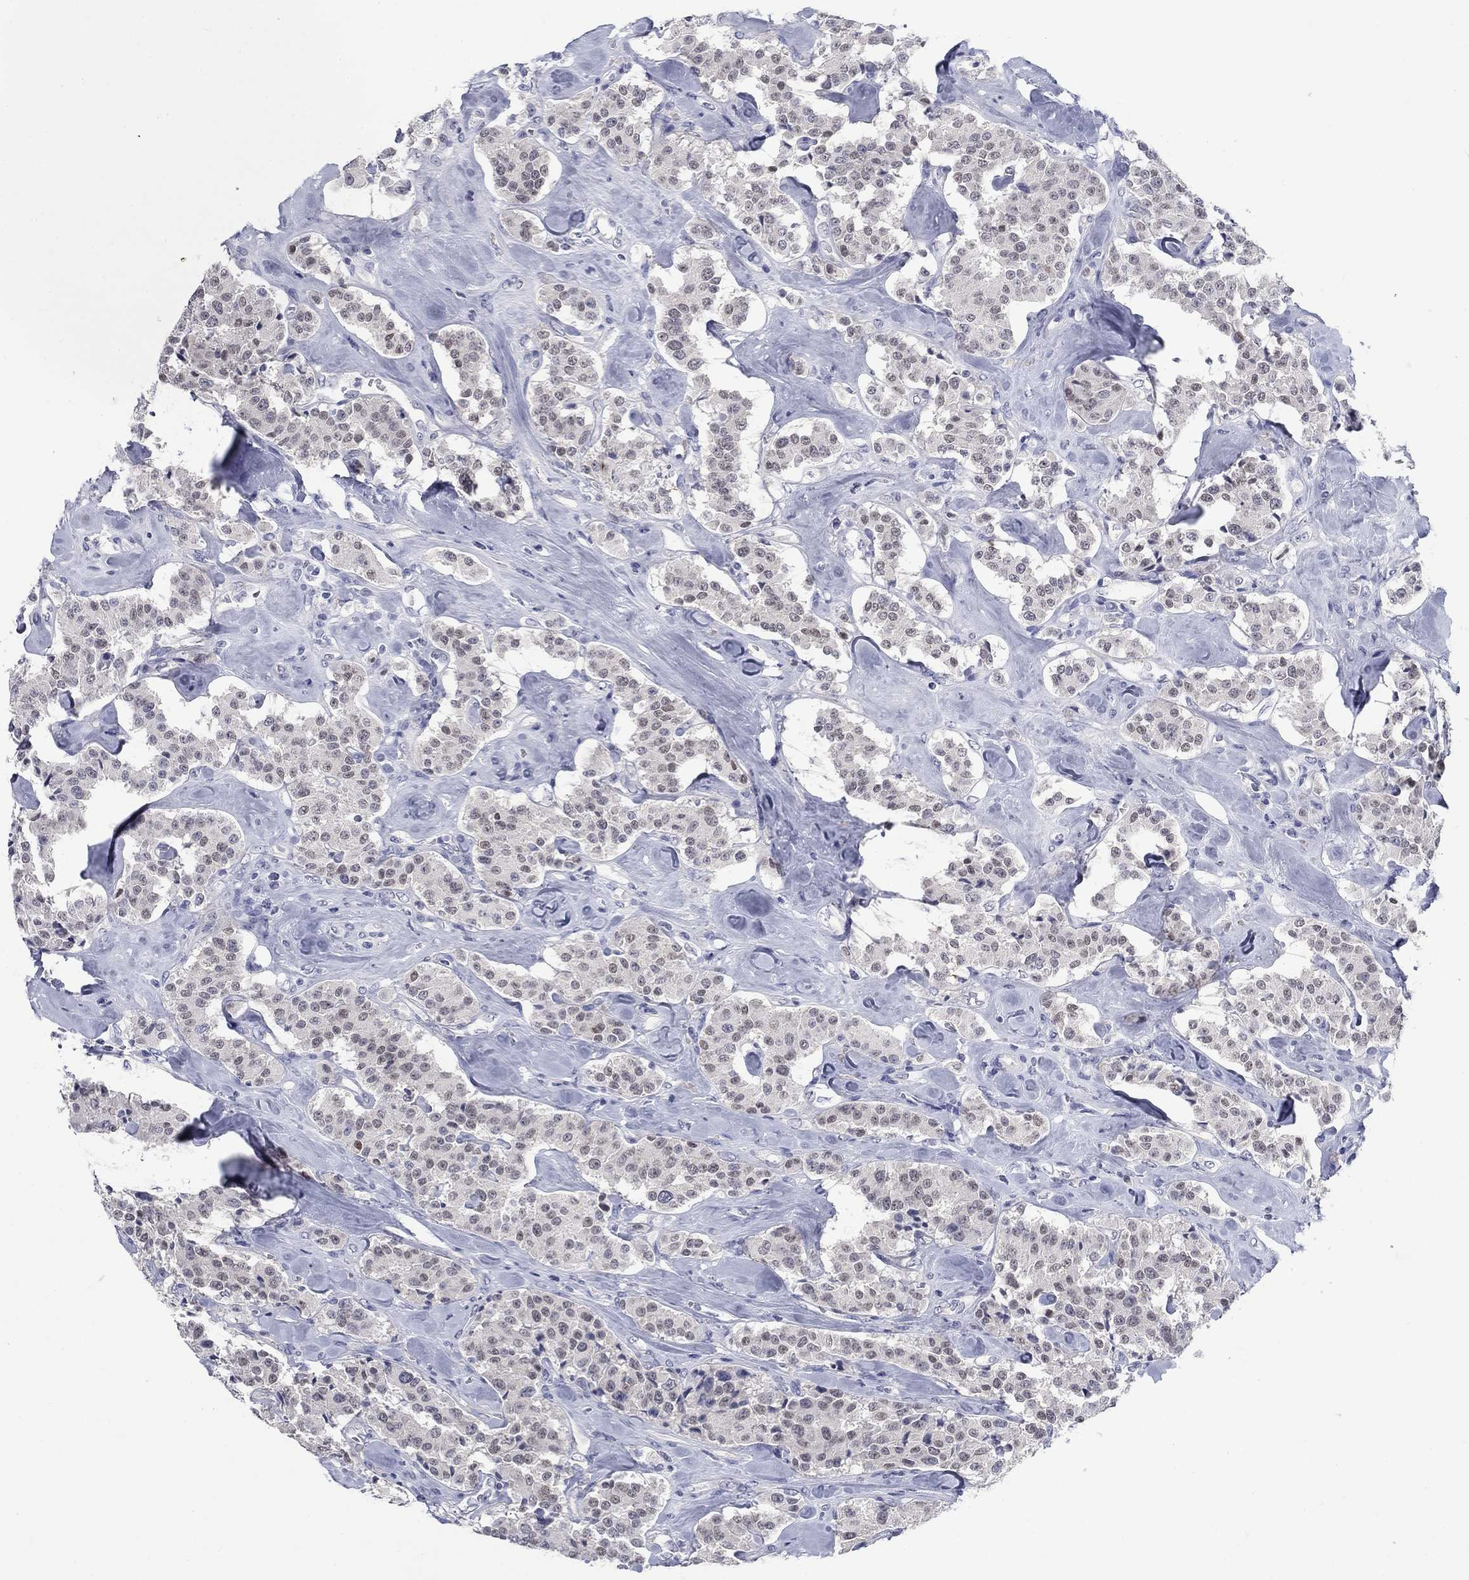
{"staining": {"intensity": "negative", "quantity": "none", "location": "none"}, "tissue": "carcinoid", "cell_type": "Tumor cells", "image_type": "cancer", "snomed": [{"axis": "morphology", "description": "Carcinoid, malignant, NOS"}, {"axis": "topography", "description": "Pancreas"}], "caption": "IHC of malignant carcinoid shows no expression in tumor cells.", "gene": "ELAVL4", "patient": {"sex": "male", "age": 41}}